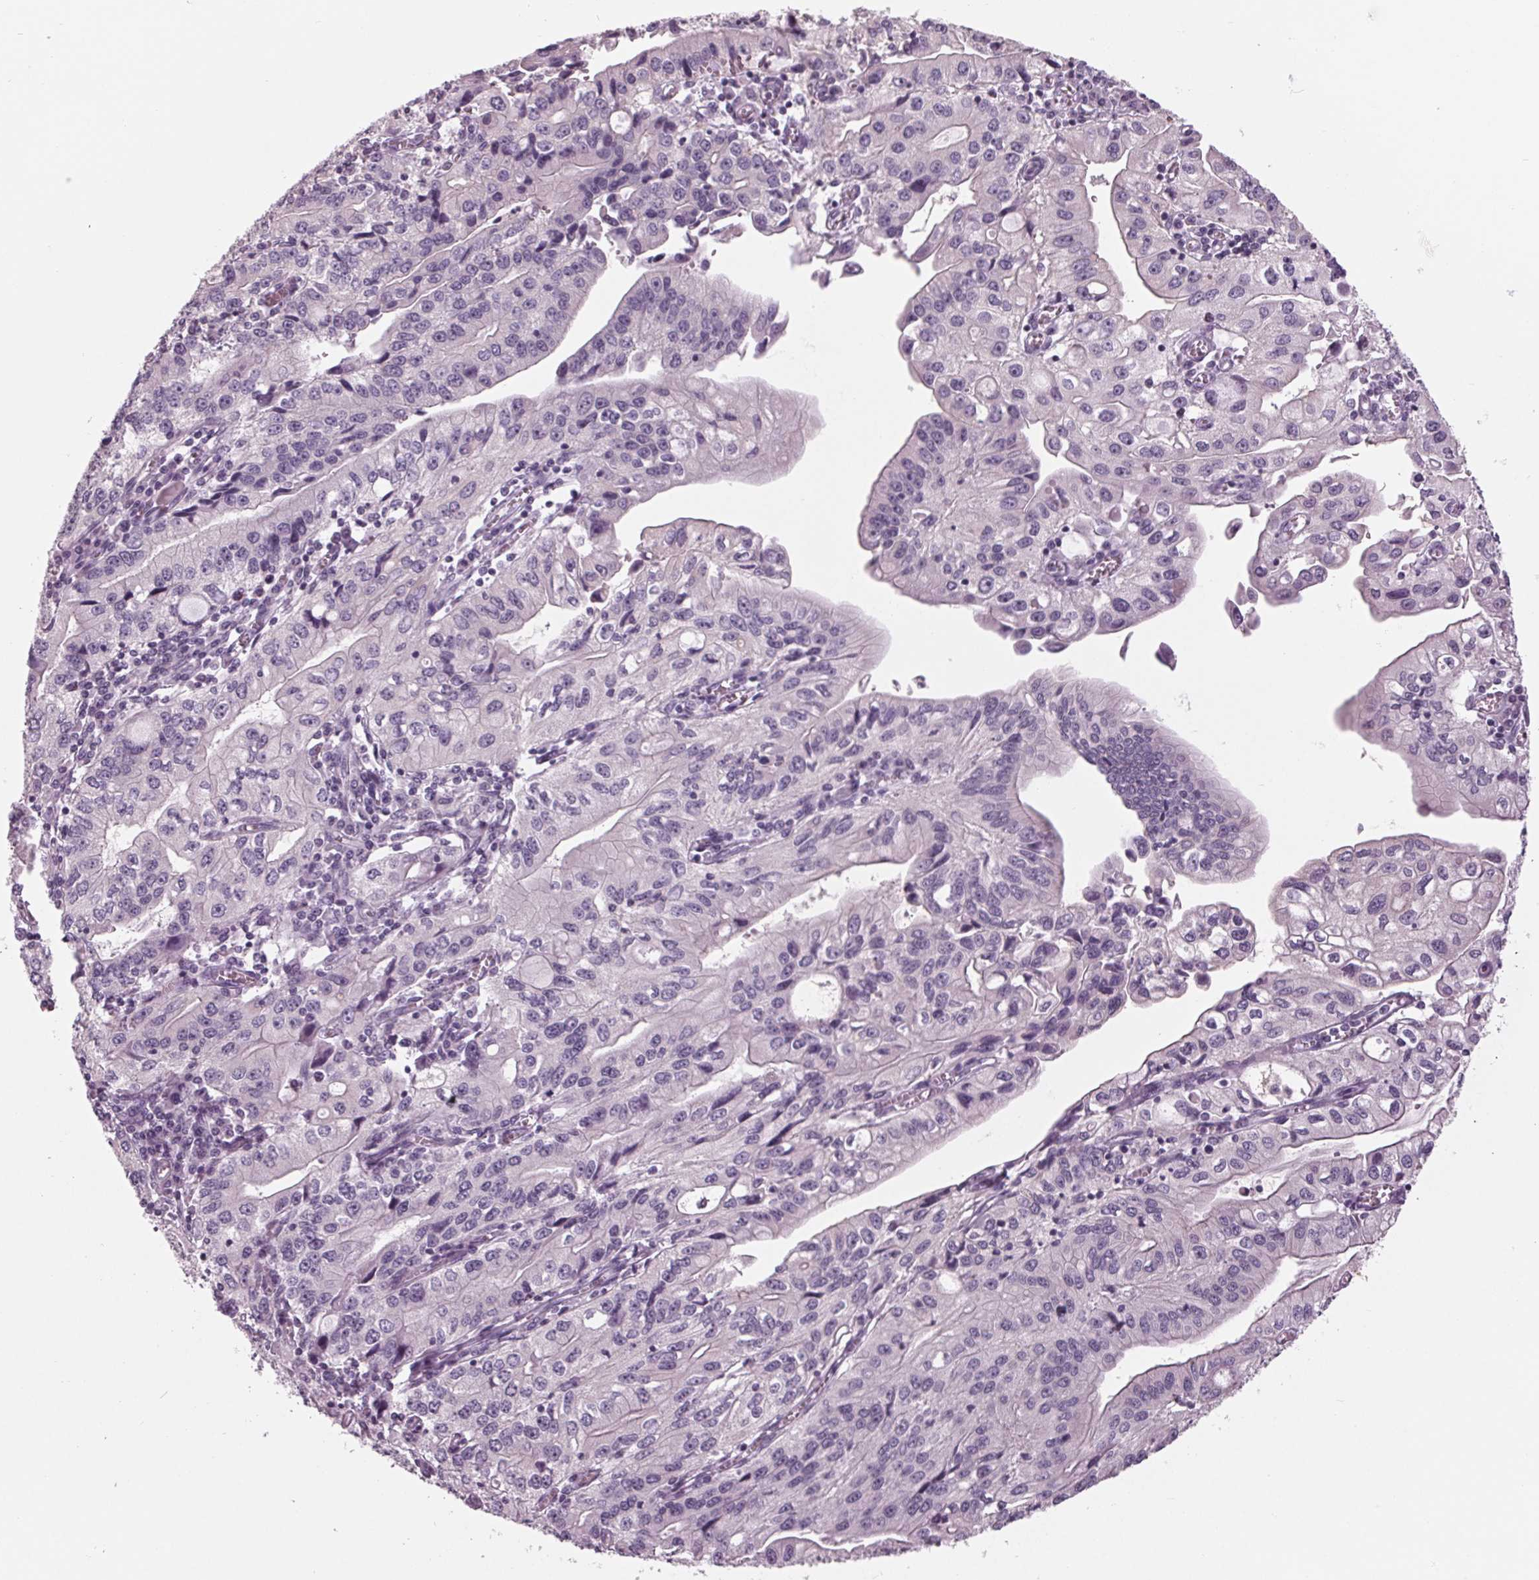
{"staining": {"intensity": "negative", "quantity": "none", "location": "none"}, "tissue": "stomach cancer", "cell_type": "Tumor cells", "image_type": "cancer", "snomed": [{"axis": "morphology", "description": "Adenocarcinoma, NOS"}, {"axis": "topography", "description": "Stomach, lower"}], "caption": "Micrograph shows no significant protein staining in tumor cells of stomach cancer (adenocarcinoma).", "gene": "TNNC2", "patient": {"sex": "female", "age": 72}}